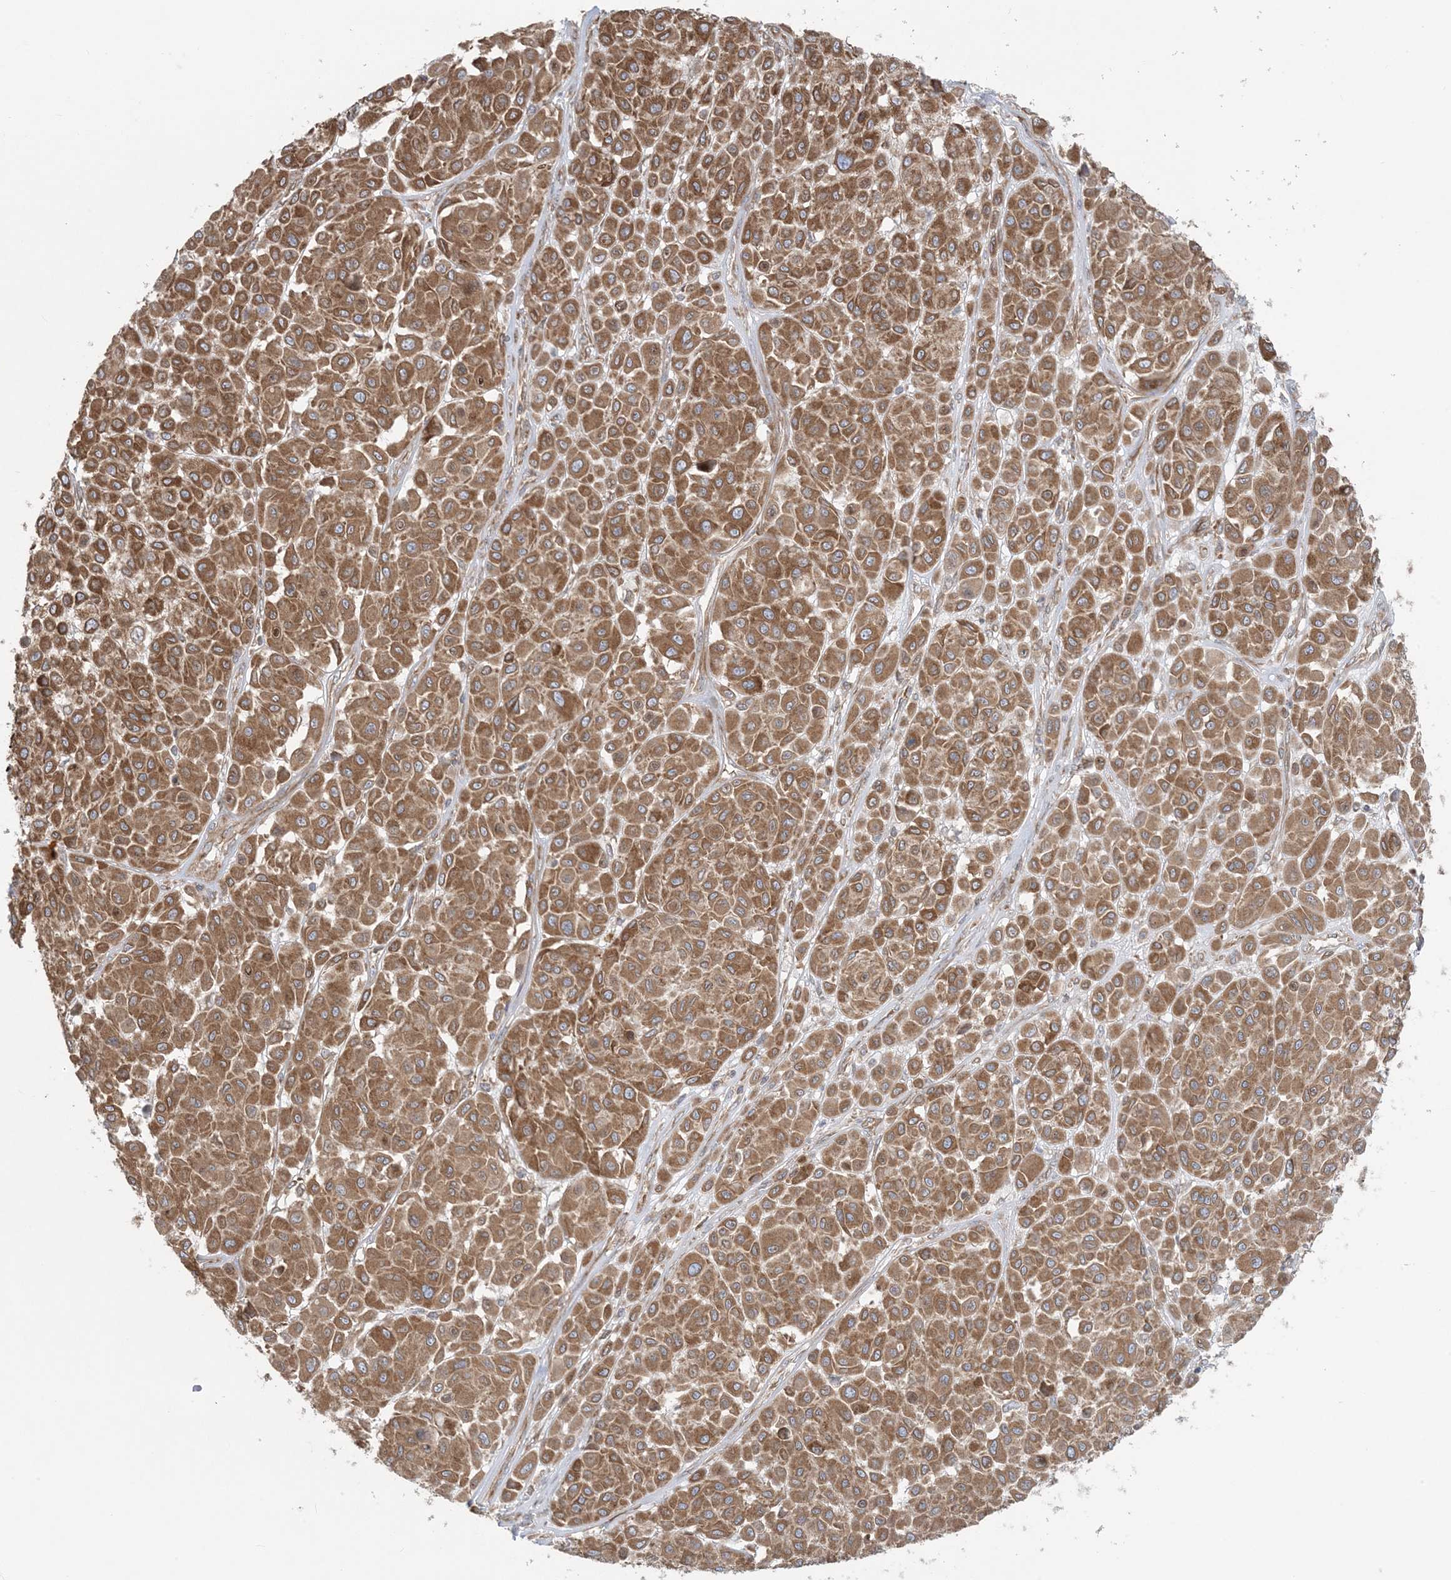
{"staining": {"intensity": "moderate", "quantity": ">75%", "location": "cytoplasmic/membranous"}, "tissue": "melanoma", "cell_type": "Tumor cells", "image_type": "cancer", "snomed": [{"axis": "morphology", "description": "Malignant melanoma, Metastatic site"}, {"axis": "topography", "description": "Soft tissue"}], "caption": "Malignant melanoma (metastatic site) stained for a protein shows moderate cytoplasmic/membranous positivity in tumor cells.", "gene": "UBXN4", "patient": {"sex": "male", "age": 41}}